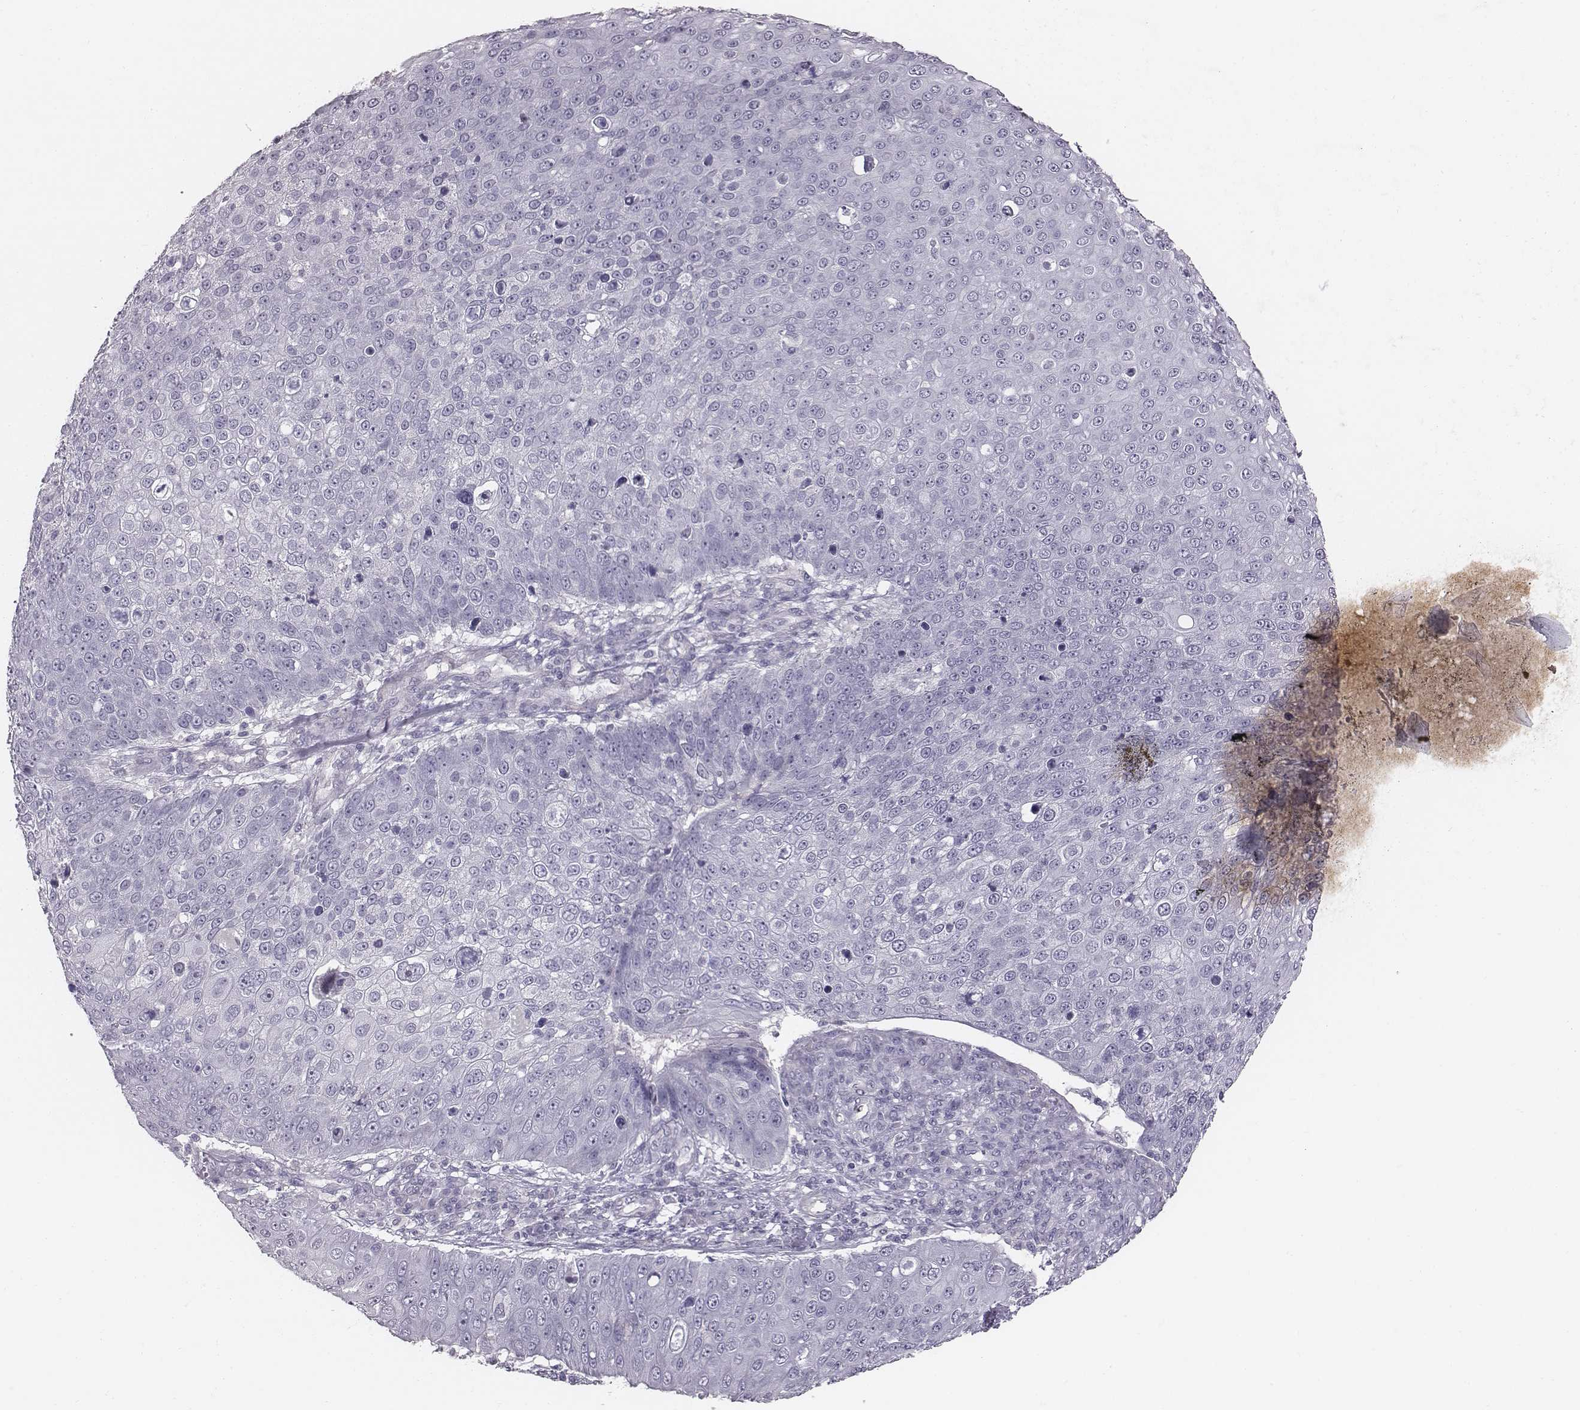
{"staining": {"intensity": "negative", "quantity": "none", "location": "none"}, "tissue": "skin cancer", "cell_type": "Tumor cells", "image_type": "cancer", "snomed": [{"axis": "morphology", "description": "Squamous cell carcinoma, NOS"}, {"axis": "topography", "description": "Skin"}], "caption": "Protein analysis of skin cancer (squamous cell carcinoma) reveals no significant staining in tumor cells.", "gene": "CACNG4", "patient": {"sex": "male", "age": 71}}